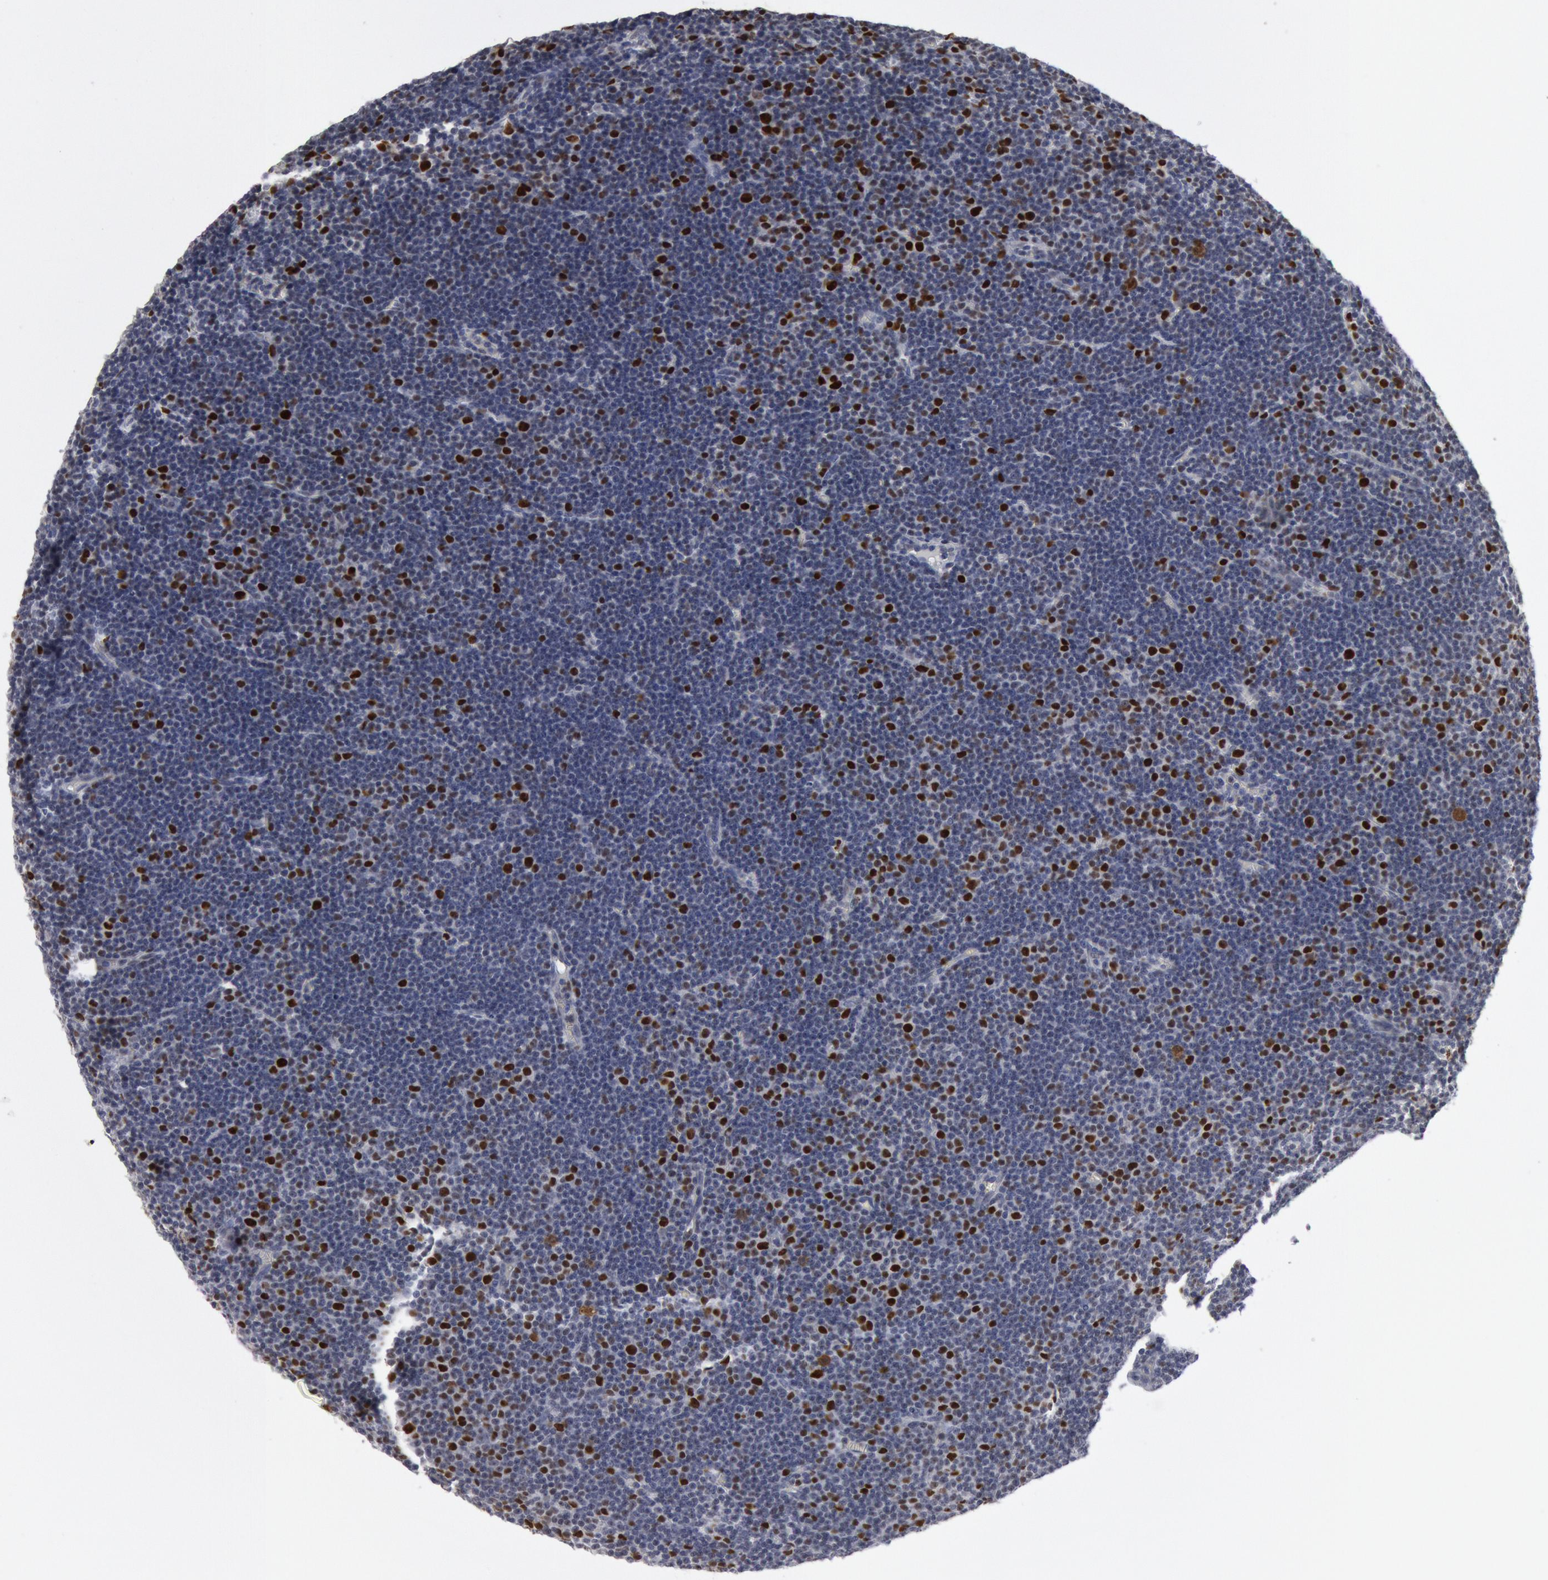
{"staining": {"intensity": "strong", "quantity": "25%-75%", "location": "nuclear"}, "tissue": "lymphoma", "cell_type": "Tumor cells", "image_type": "cancer", "snomed": [{"axis": "morphology", "description": "Malignant lymphoma, non-Hodgkin's type, Low grade"}, {"axis": "topography", "description": "Lymph node"}], "caption": "The immunohistochemical stain highlights strong nuclear staining in tumor cells of low-grade malignant lymphoma, non-Hodgkin's type tissue.", "gene": "WDHD1", "patient": {"sex": "male", "age": 57}}